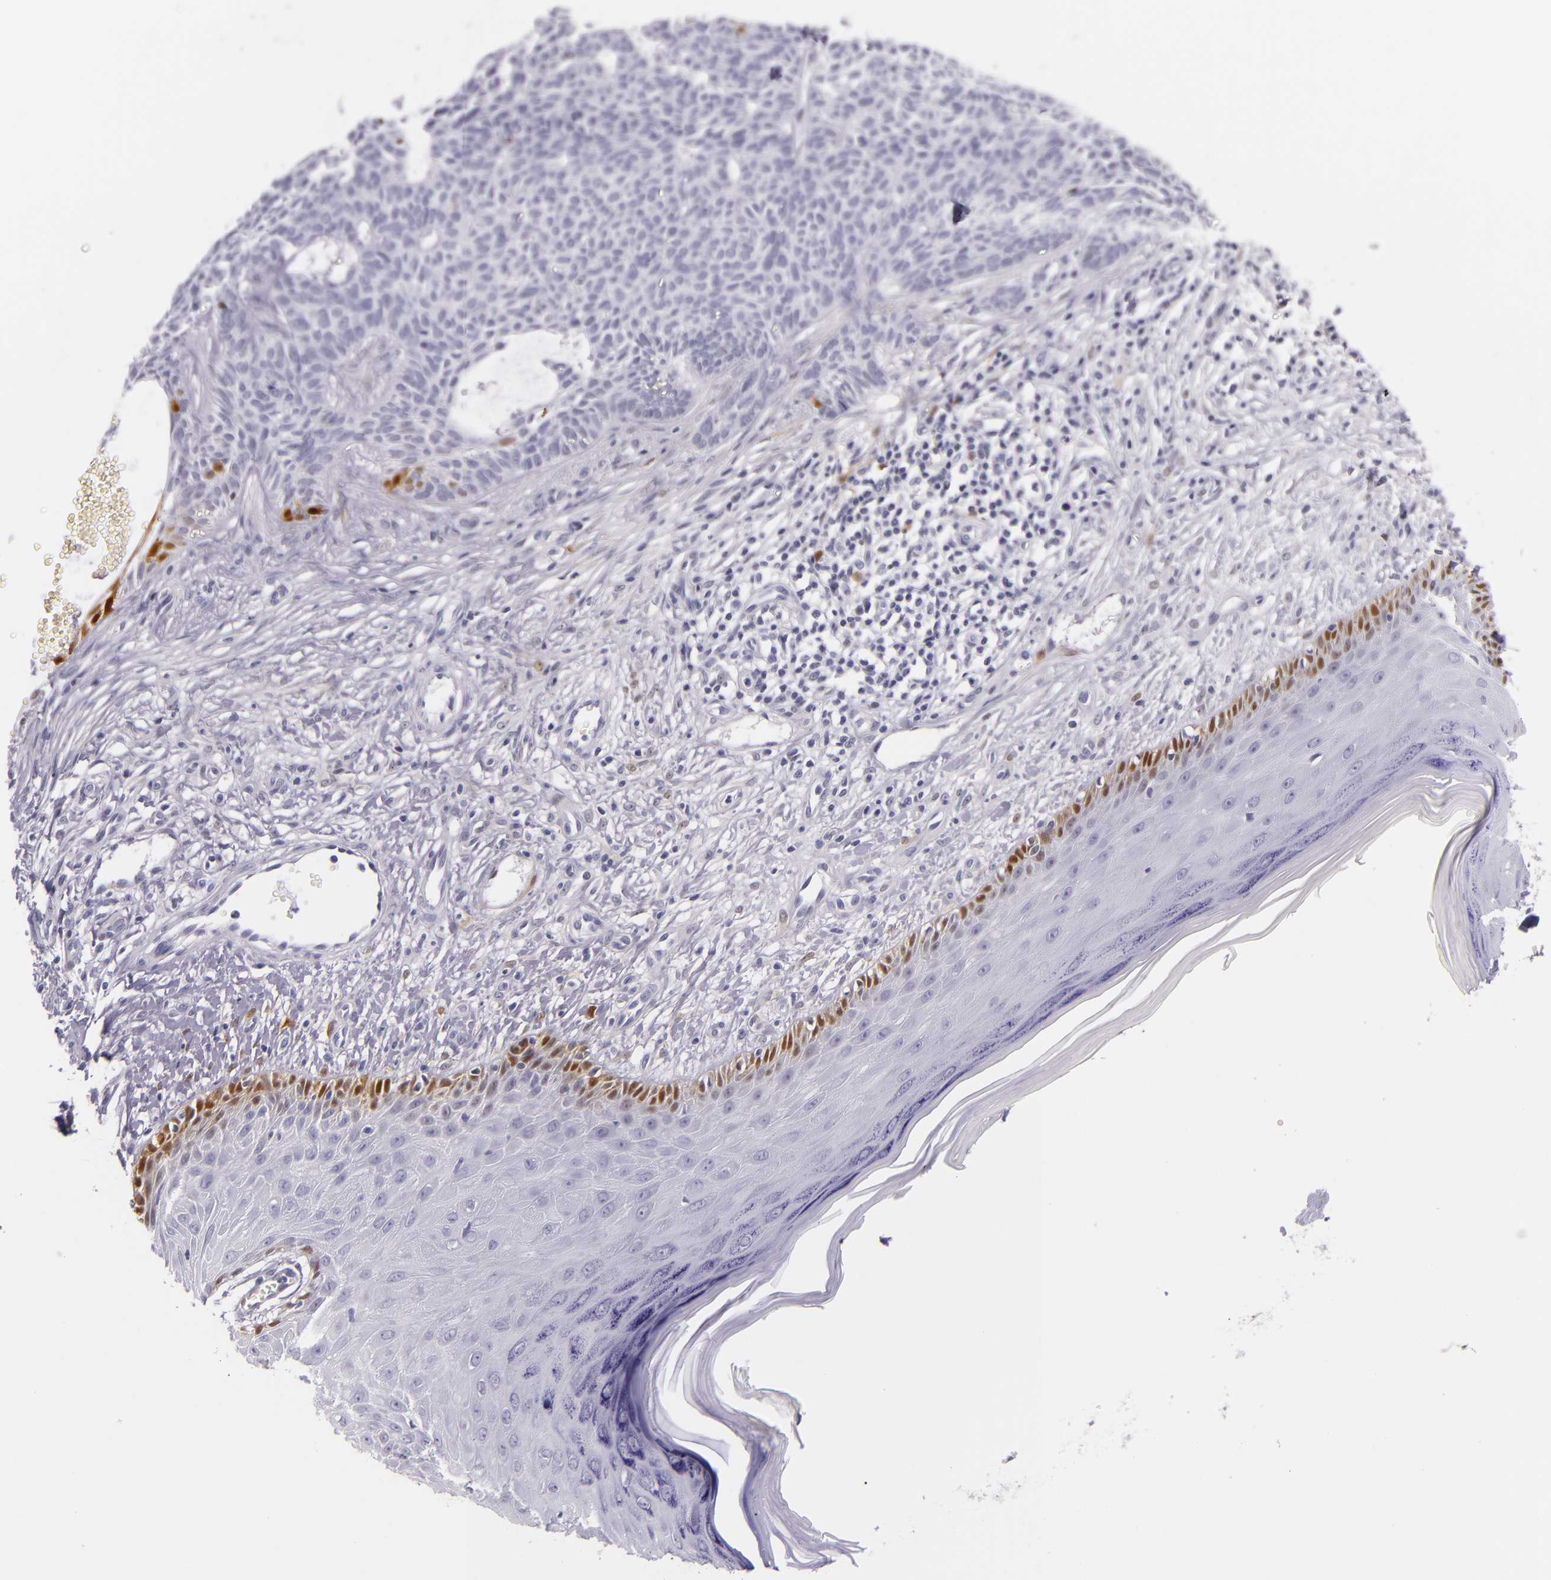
{"staining": {"intensity": "strong", "quantity": "<25%", "location": "nuclear"}, "tissue": "skin cancer", "cell_type": "Tumor cells", "image_type": "cancer", "snomed": [{"axis": "morphology", "description": "Basal cell carcinoma"}, {"axis": "topography", "description": "Skin"}], "caption": "Strong nuclear protein expression is appreciated in approximately <25% of tumor cells in skin basal cell carcinoma.", "gene": "MT1A", "patient": {"sex": "male", "age": 75}}